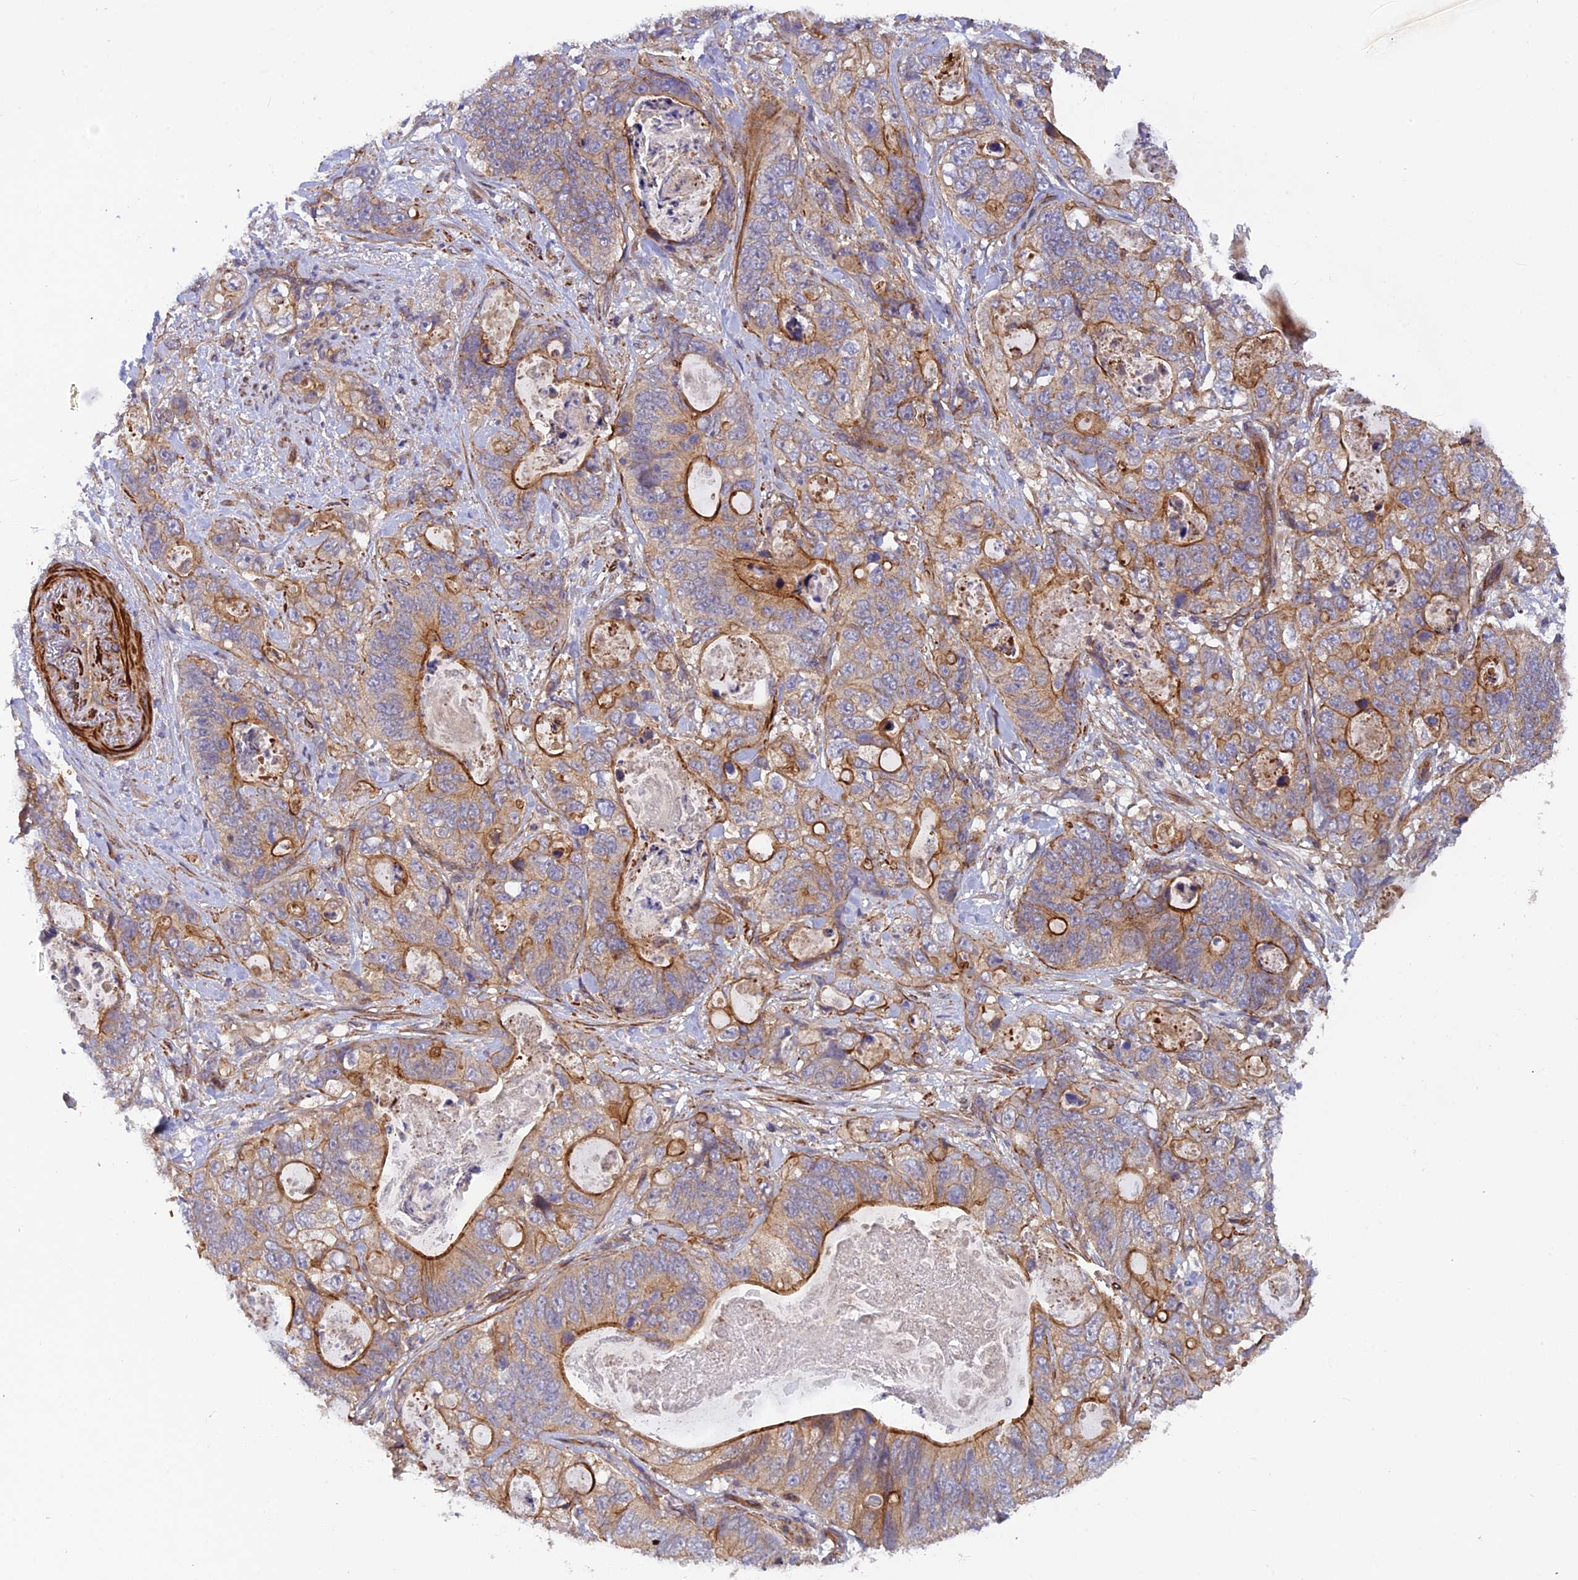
{"staining": {"intensity": "moderate", "quantity": "25%-75%", "location": "cytoplasmic/membranous"}, "tissue": "stomach cancer", "cell_type": "Tumor cells", "image_type": "cancer", "snomed": [{"axis": "morphology", "description": "Normal tissue, NOS"}, {"axis": "morphology", "description": "Adenocarcinoma, NOS"}, {"axis": "topography", "description": "Stomach"}], "caption": "Stomach cancer stained with a brown dye demonstrates moderate cytoplasmic/membranous positive staining in approximately 25%-75% of tumor cells.", "gene": "ADAMTS15", "patient": {"sex": "female", "age": 89}}